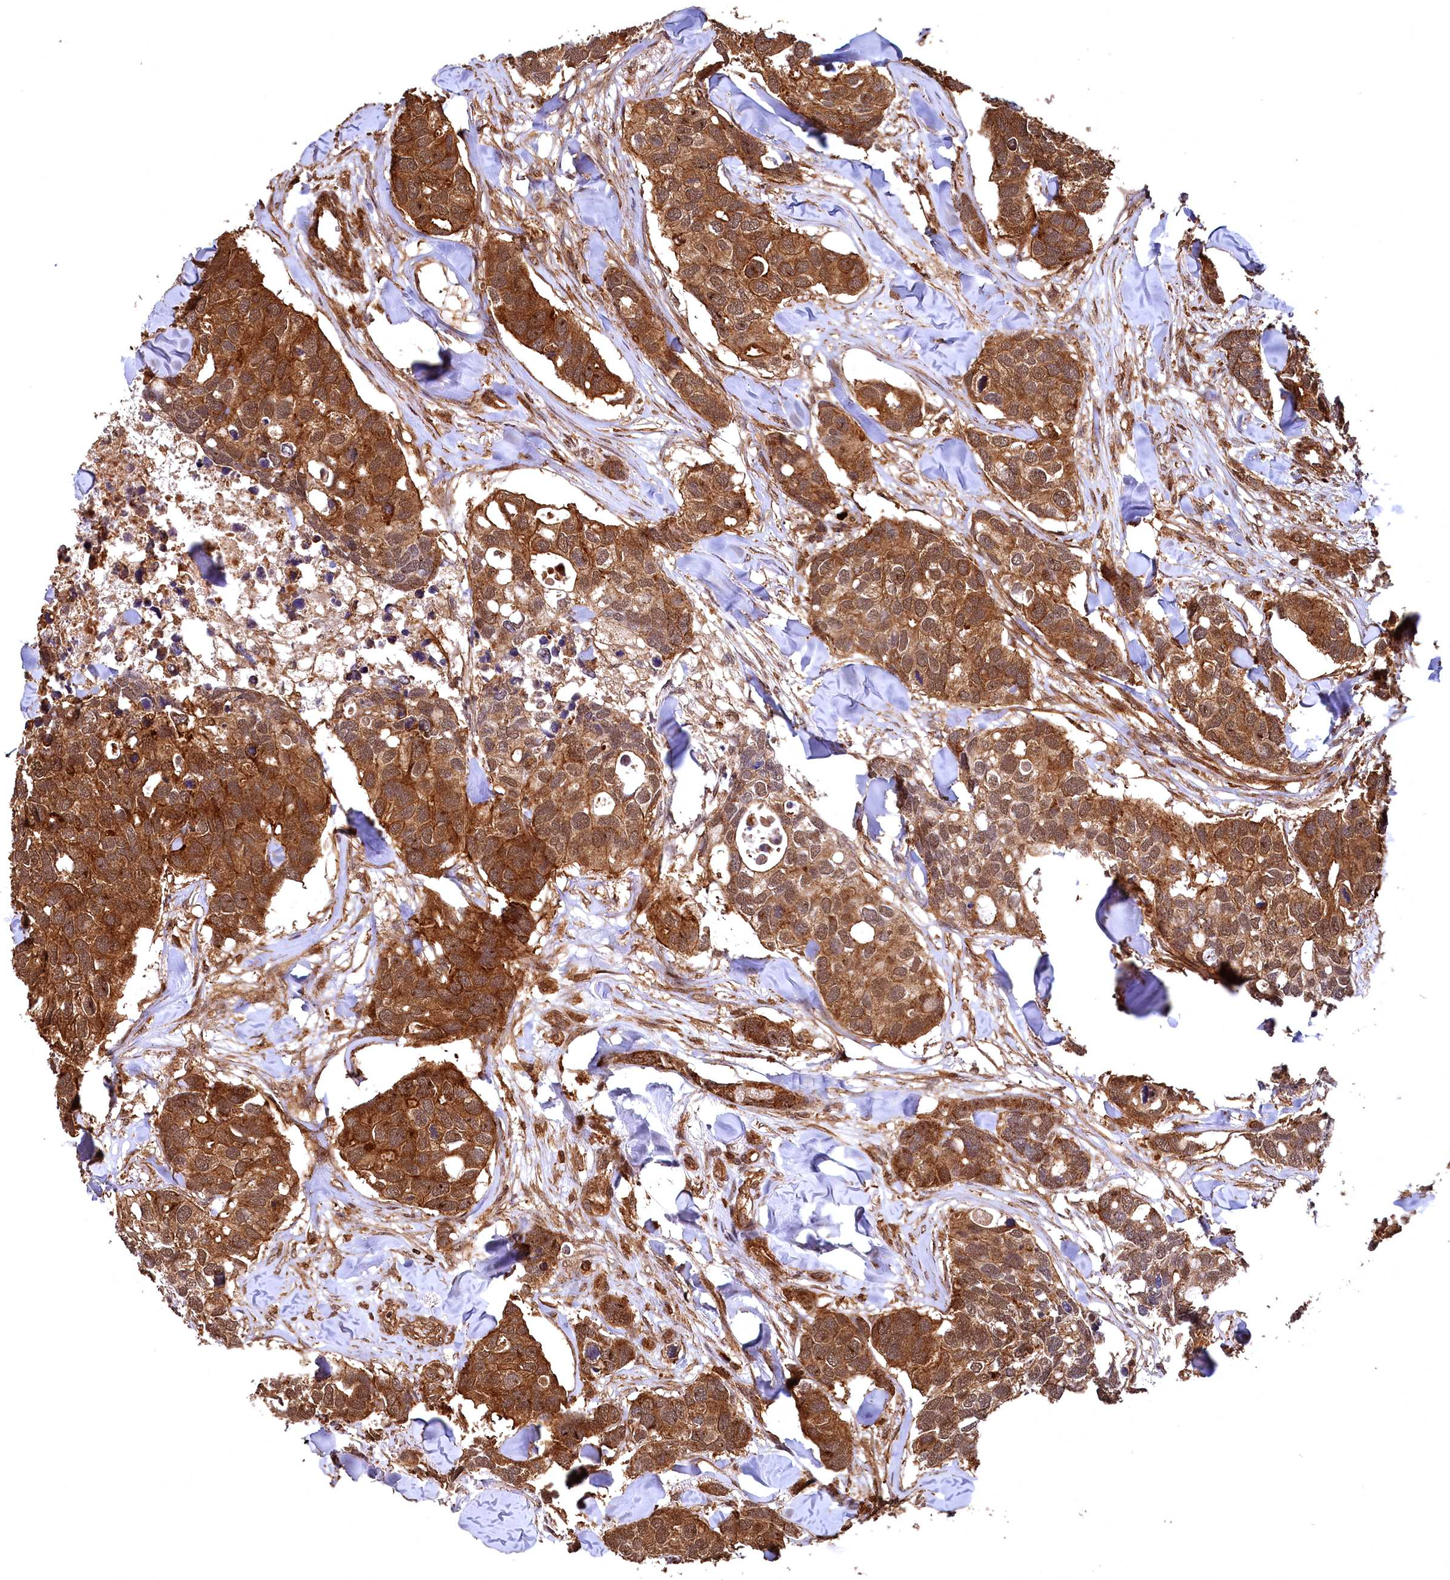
{"staining": {"intensity": "strong", "quantity": ">75%", "location": "cytoplasmic/membranous"}, "tissue": "breast cancer", "cell_type": "Tumor cells", "image_type": "cancer", "snomed": [{"axis": "morphology", "description": "Duct carcinoma"}, {"axis": "topography", "description": "Breast"}], "caption": "Immunohistochemical staining of breast intraductal carcinoma shows high levels of strong cytoplasmic/membranous staining in approximately >75% of tumor cells.", "gene": "STUB1", "patient": {"sex": "female", "age": 83}}